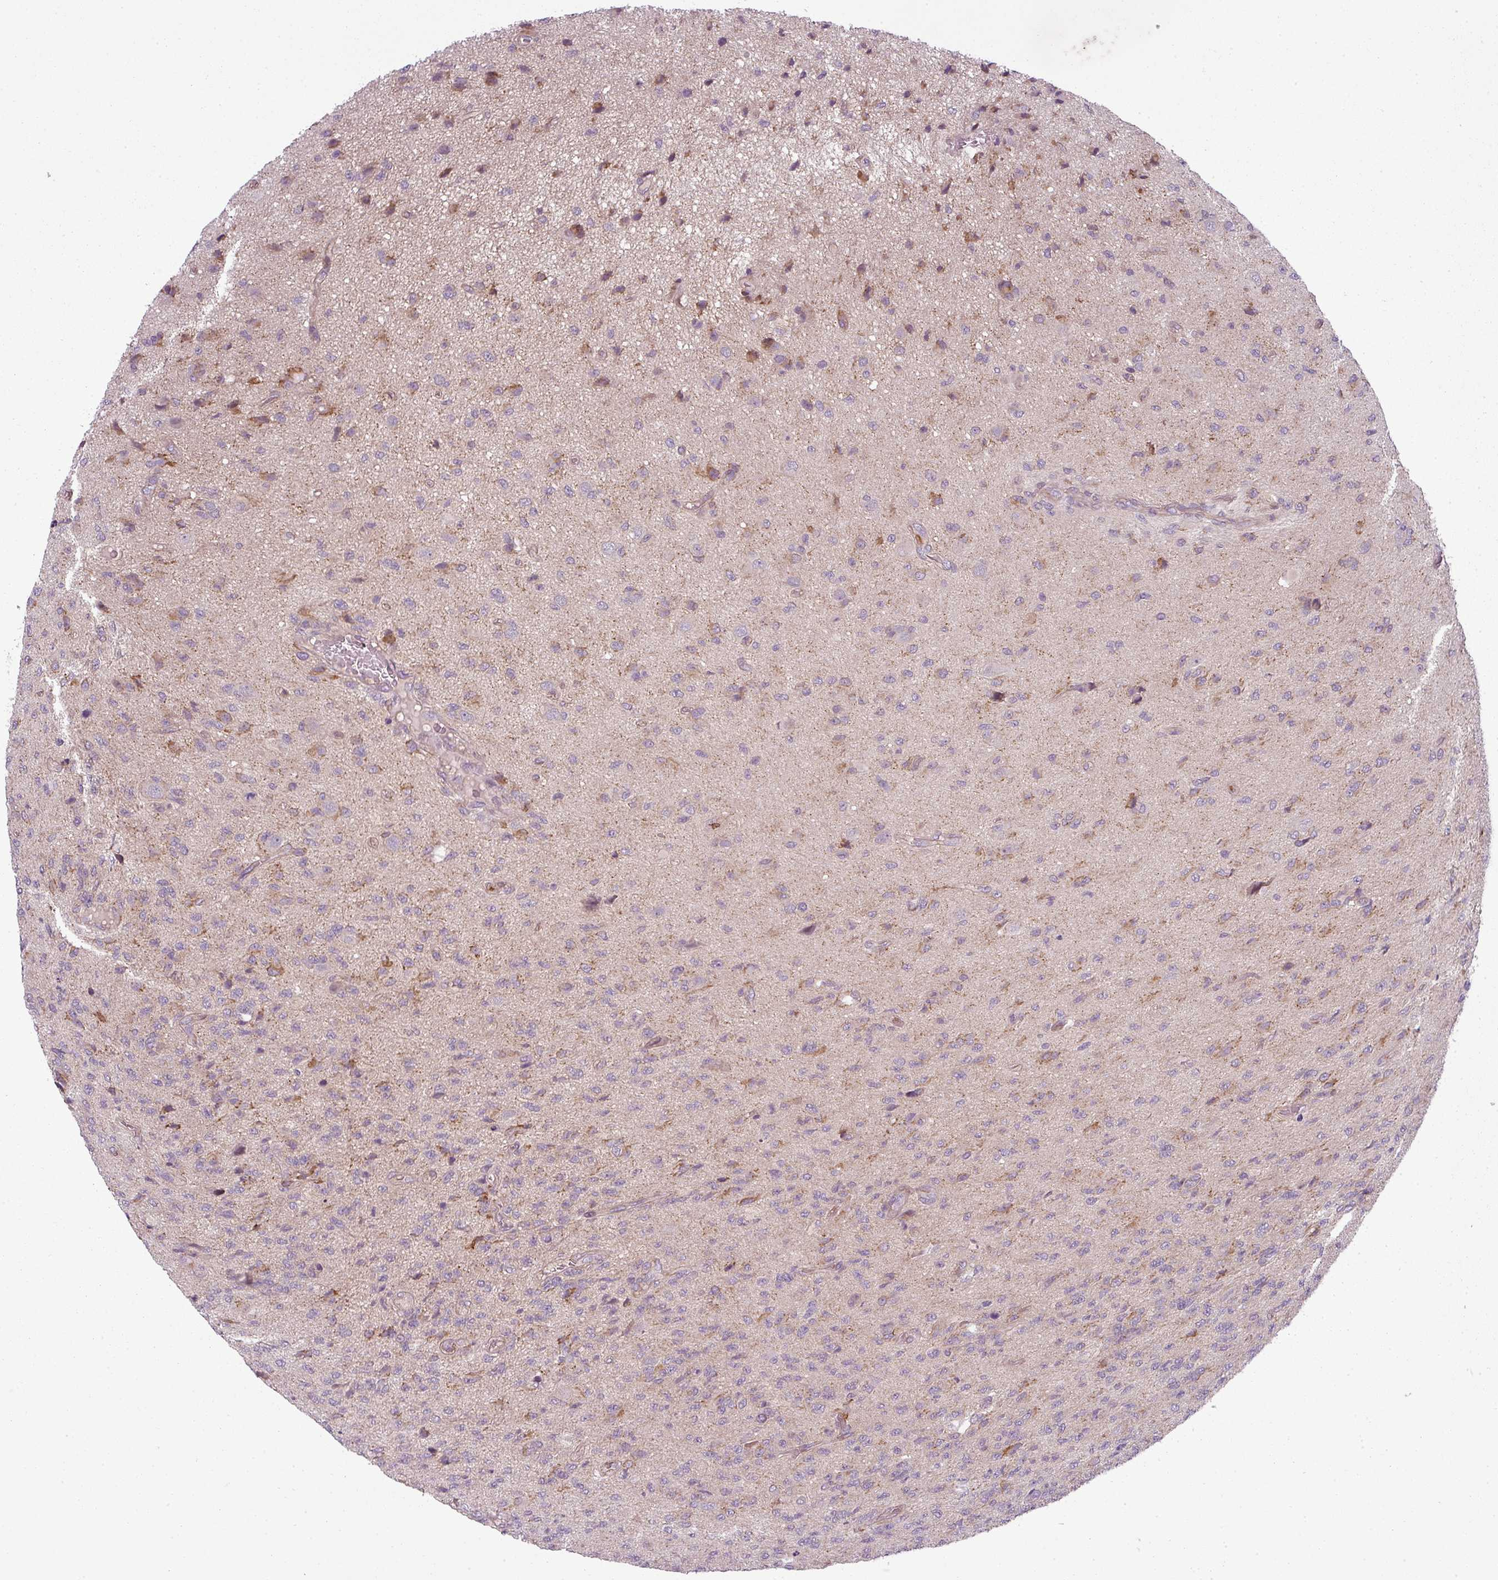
{"staining": {"intensity": "moderate", "quantity": "<25%", "location": "cytoplasmic/membranous"}, "tissue": "glioma", "cell_type": "Tumor cells", "image_type": "cancer", "snomed": [{"axis": "morphology", "description": "Glioma, malignant, High grade"}, {"axis": "topography", "description": "Brain"}], "caption": "Malignant high-grade glioma was stained to show a protein in brown. There is low levels of moderate cytoplasmic/membranous positivity in about <25% of tumor cells. (brown staining indicates protein expression, while blue staining denotes nuclei).", "gene": "SLC16A9", "patient": {"sex": "male", "age": 36}}